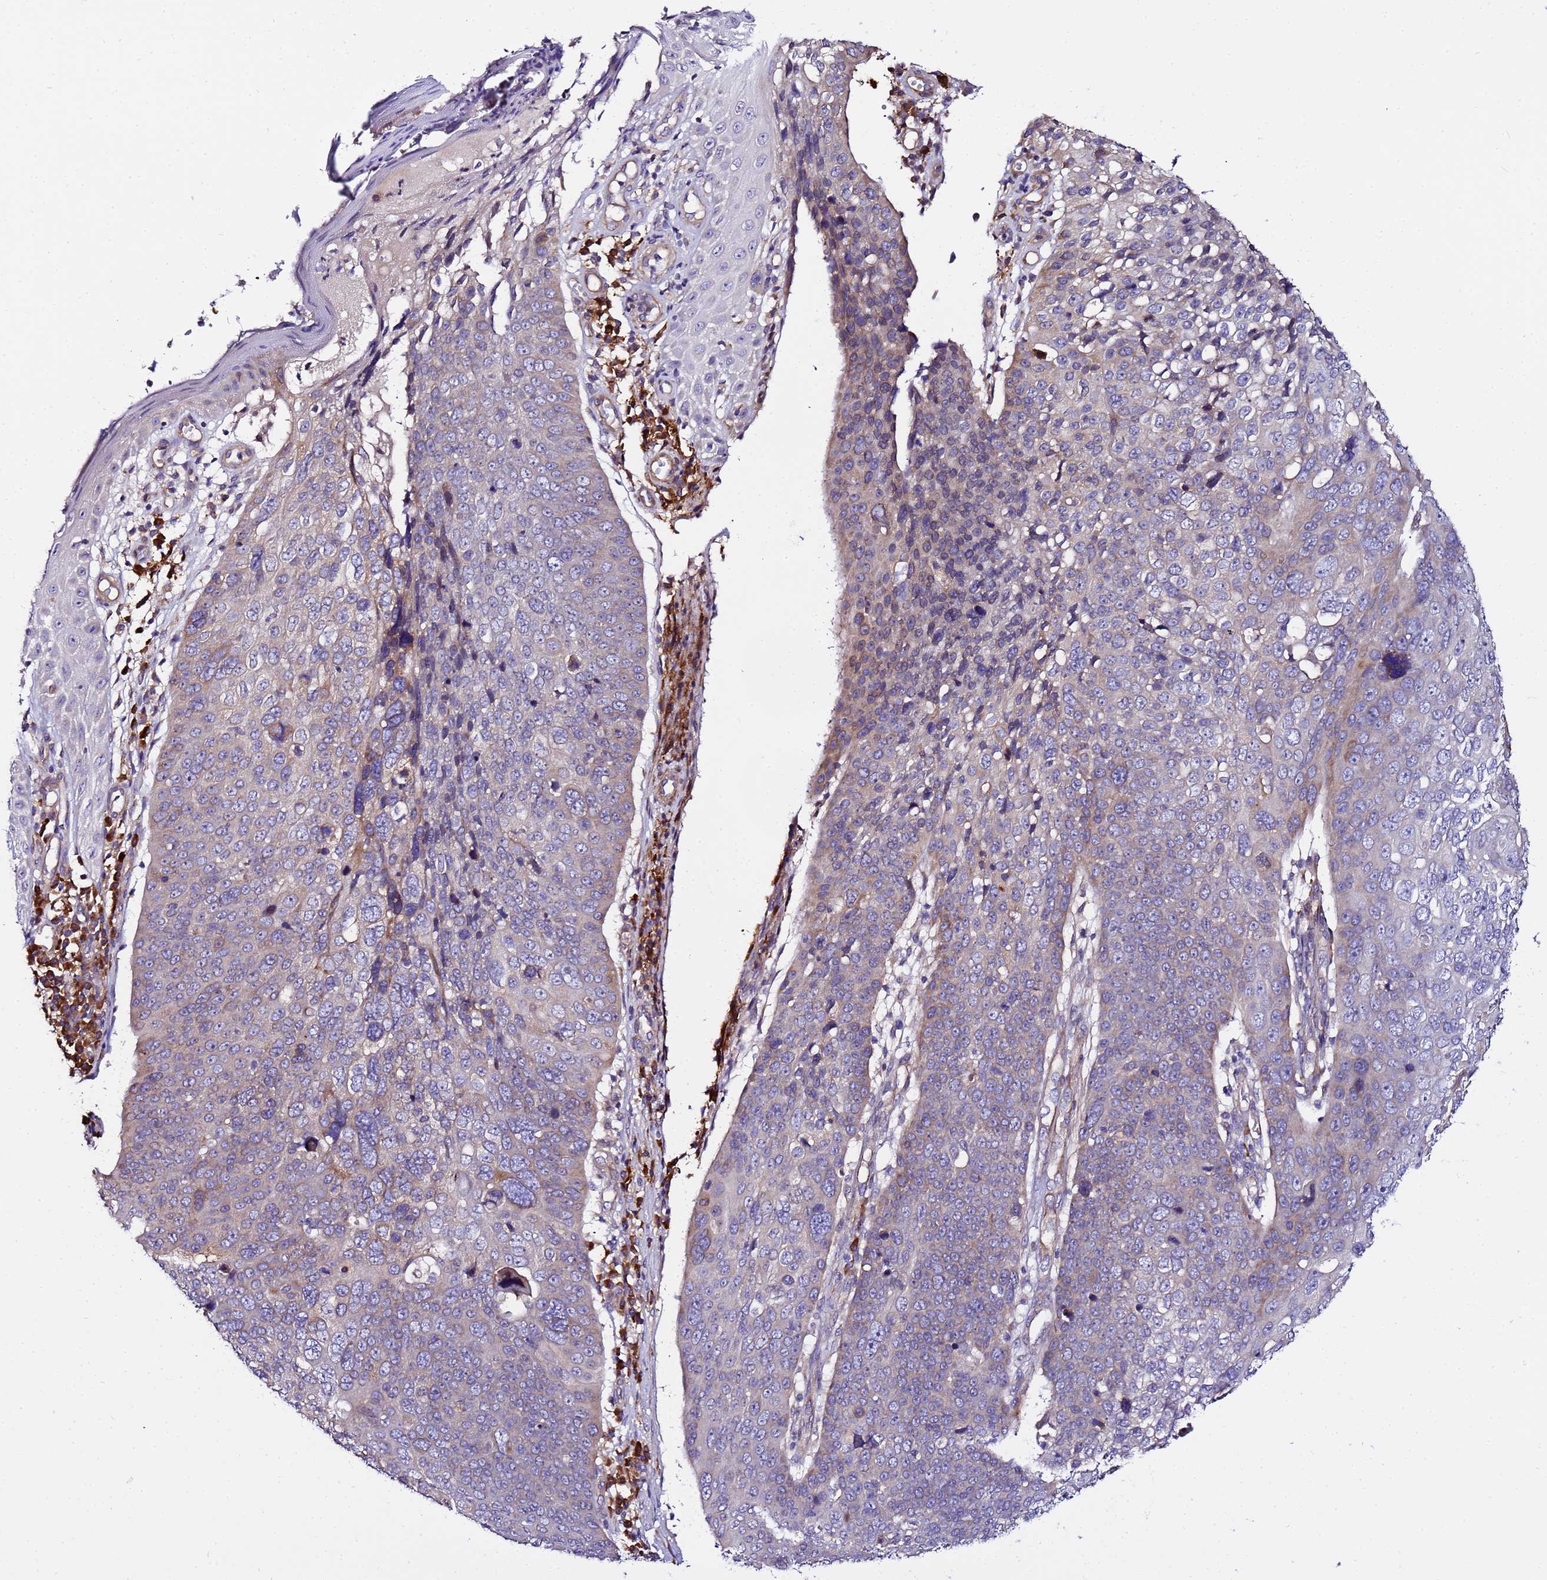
{"staining": {"intensity": "weak", "quantity": "25%-75%", "location": "cytoplasmic/membranous"}, "tissue": "skin cancer", "cell_type": "Tumor cells", "image_type": "cancer", "snomed": [{"axis": "morphology", "description": "Squamous cell carcinoma, NOS"}, {"axis": "topography", "description": "Skin"}], "caption": "Brown immunohistochemical staining in human skin squamous cell carcinoma reveals weak cytoplasmic/membranous expression in approximately 25%-75% of tumor cells.", "gene": "JRKL", "patient": {"sex": "male", "age": 71}}